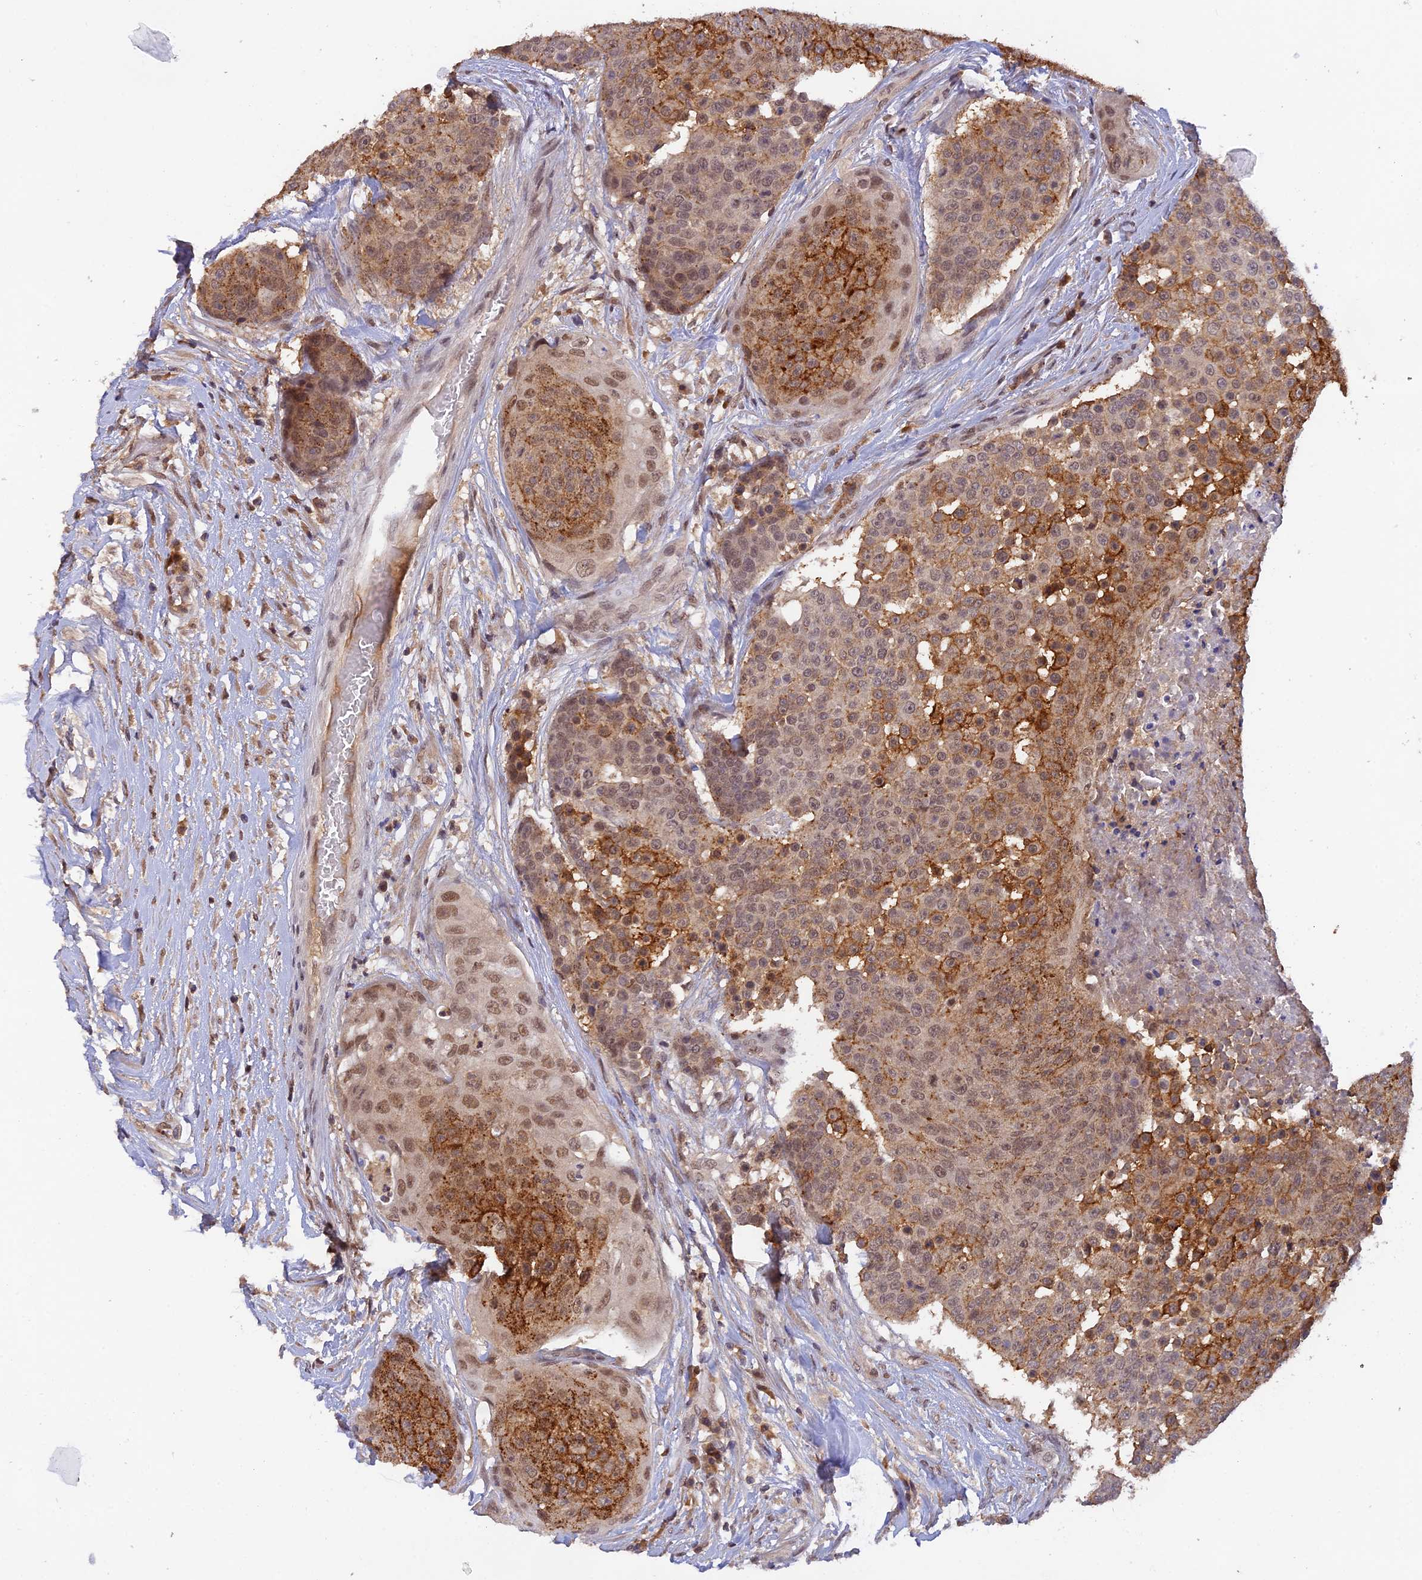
{"staining": {"intensity": "strong", "quantity": "25%-75%", "location": "cytoplasmic/membranous,nuclear"}, "tissue": "urothelial cancer", "cell_type": "Tumor cells", "image_type": "cancer", "snomed": [{"axis": "morphology", "description": "Urothelial carcinoma, High grade"}, {"axis": "topography", "description": "Urinary bladder"}], "caption": "DAB immunohistochemical staining of human urothelial cancer demonstrates strong cytoplasmic/membranous and nuclear protein staining in approximately 25%-75% of tumor cells.", "gene": "ZNF436", "patient": {"sex": "female", "age": 63}}